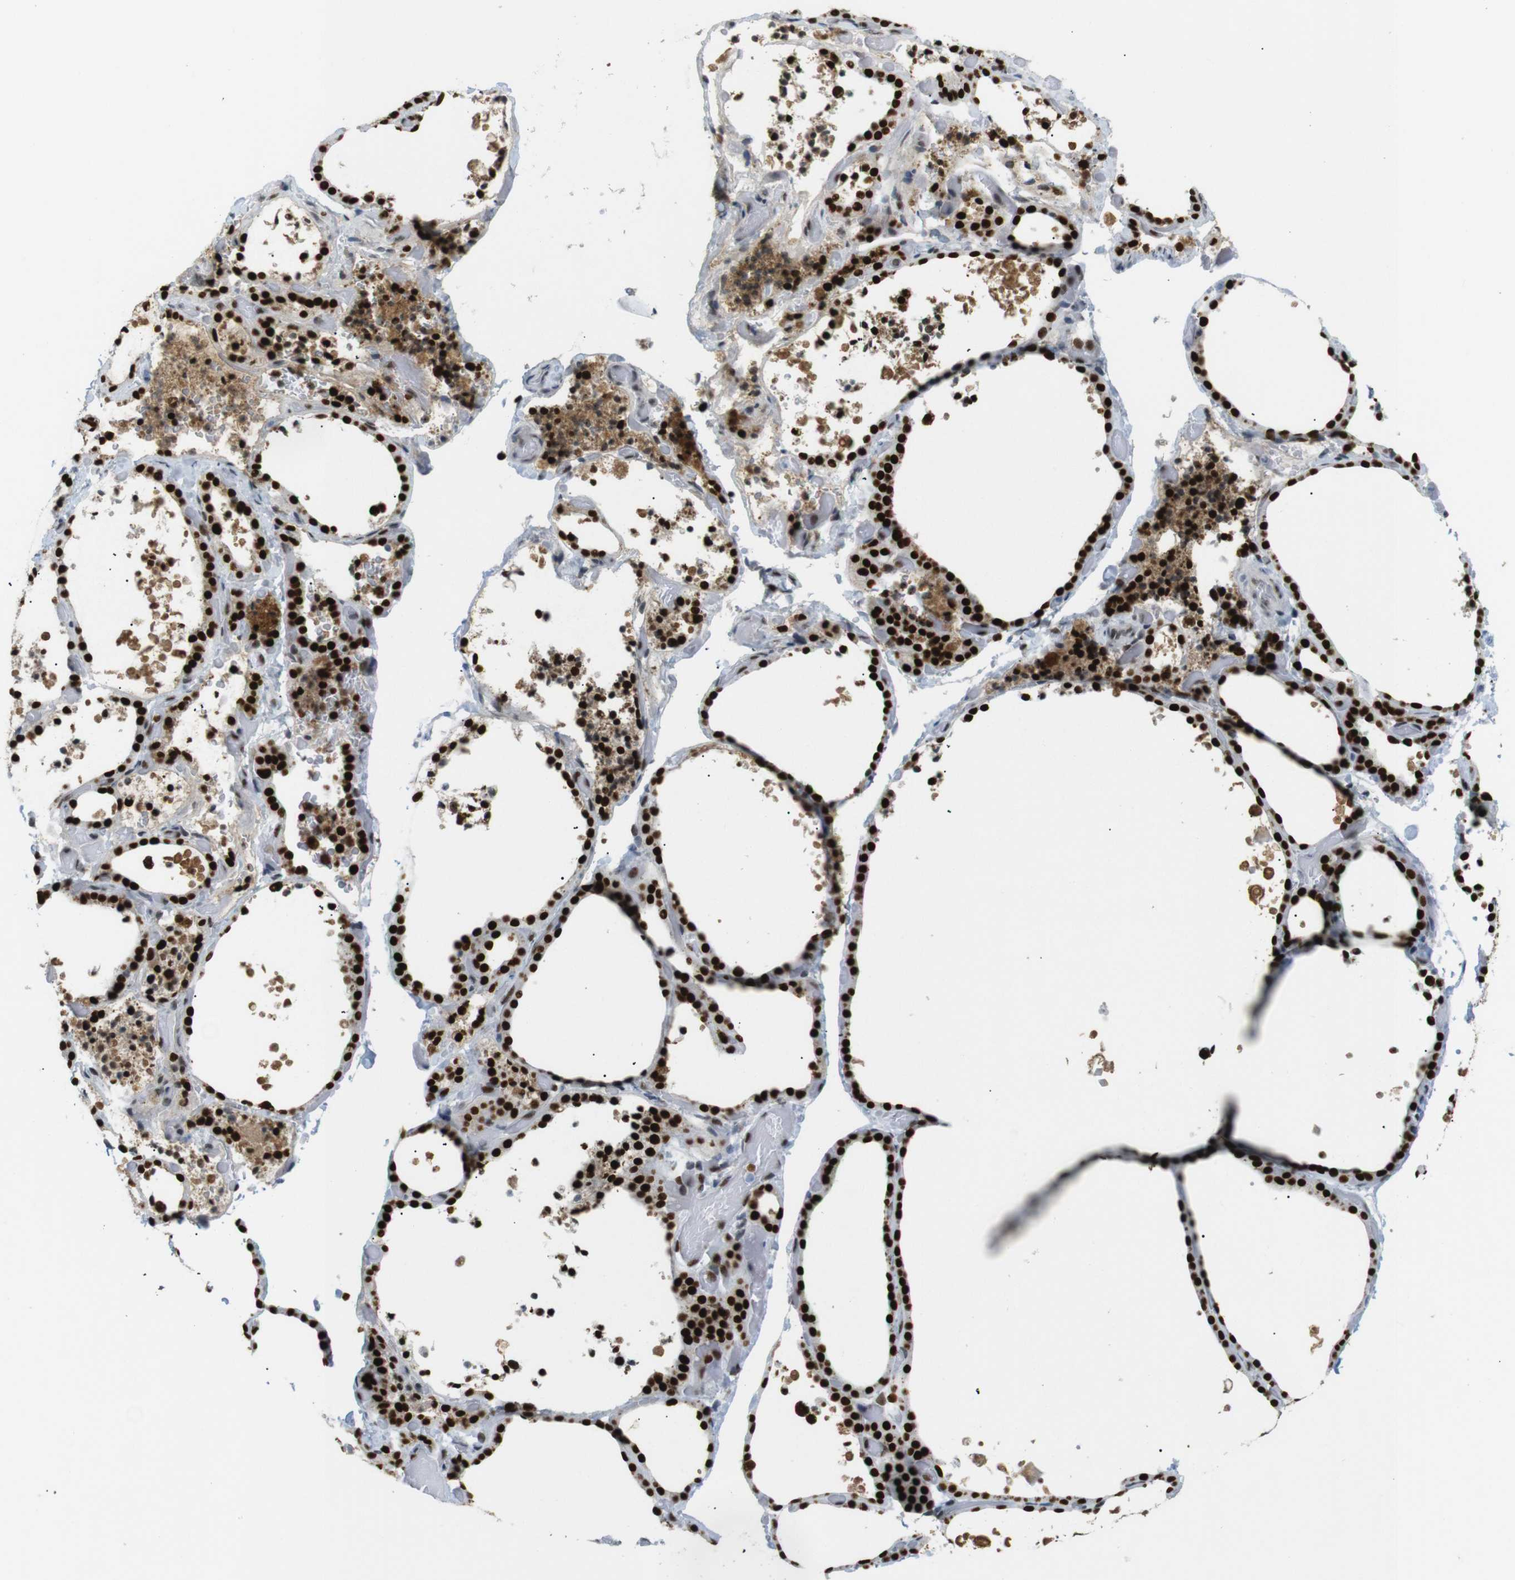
{"staining": {"intensity": "strong", "quantity": ">75%", "location": "nuclear"}, "tissue": "thyroid gland", "cell_type": "Glandular cells", "image_type": "normal", "snomed": [{"axis": "morphology", "description": "Normal tissue, NOS"}, {"axis": "topography", "description": "Thyroid gland"}], "caption": "Immunohistochemical staining of unremarkable human thyroid gland displays strong nuclear protein expression in about >75% of glandular cells. (Stains: DAB (3,3'-diaminobenzidine) in brown, nuclei in blue, Microscopy: brightfield microscopy at high magnification).", "gene": "RIOX2", "patient": {"sex": "female", "age": 44}}